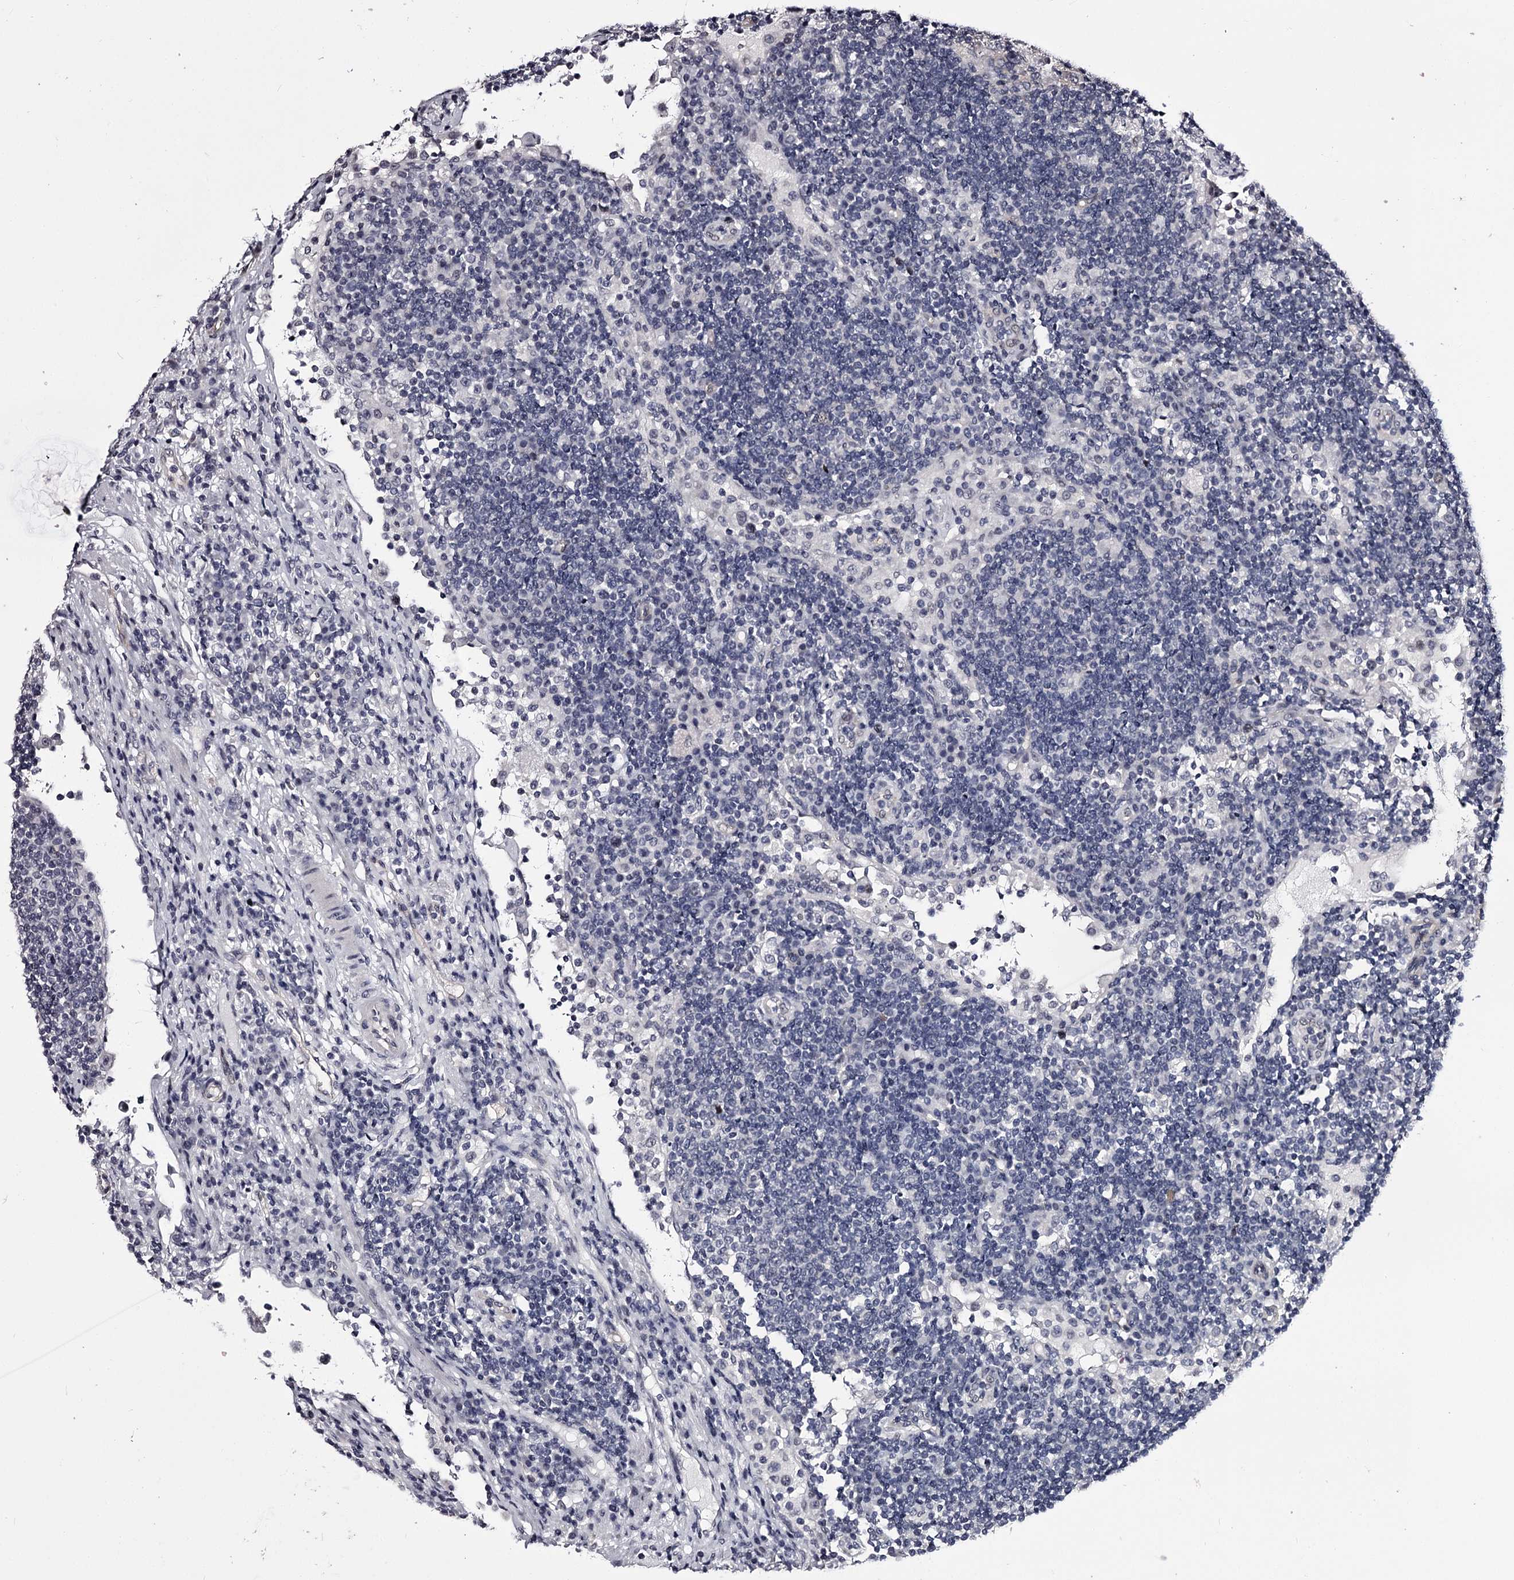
{"staining": {"intensity": "negative", "quantity": "none", "location": "none"}, "tissue": "lymph node", "cell_type": "Germinal center cells", "image_type": "normal", "snomed": [{"axis": "morphology", "description": "Normal tissue, NOS"}, {"axis": "topography", "description": "Lymph node"}], "caption": "There is no significant positivity in germinal center cells of lymph node. (Brightfield microscopy of DAB (3,3'-diaminobenzidine) immunohistochemistry at high magnification).", "gene": "OVOL2", "patient": {"sex": "female", "age": 53}}